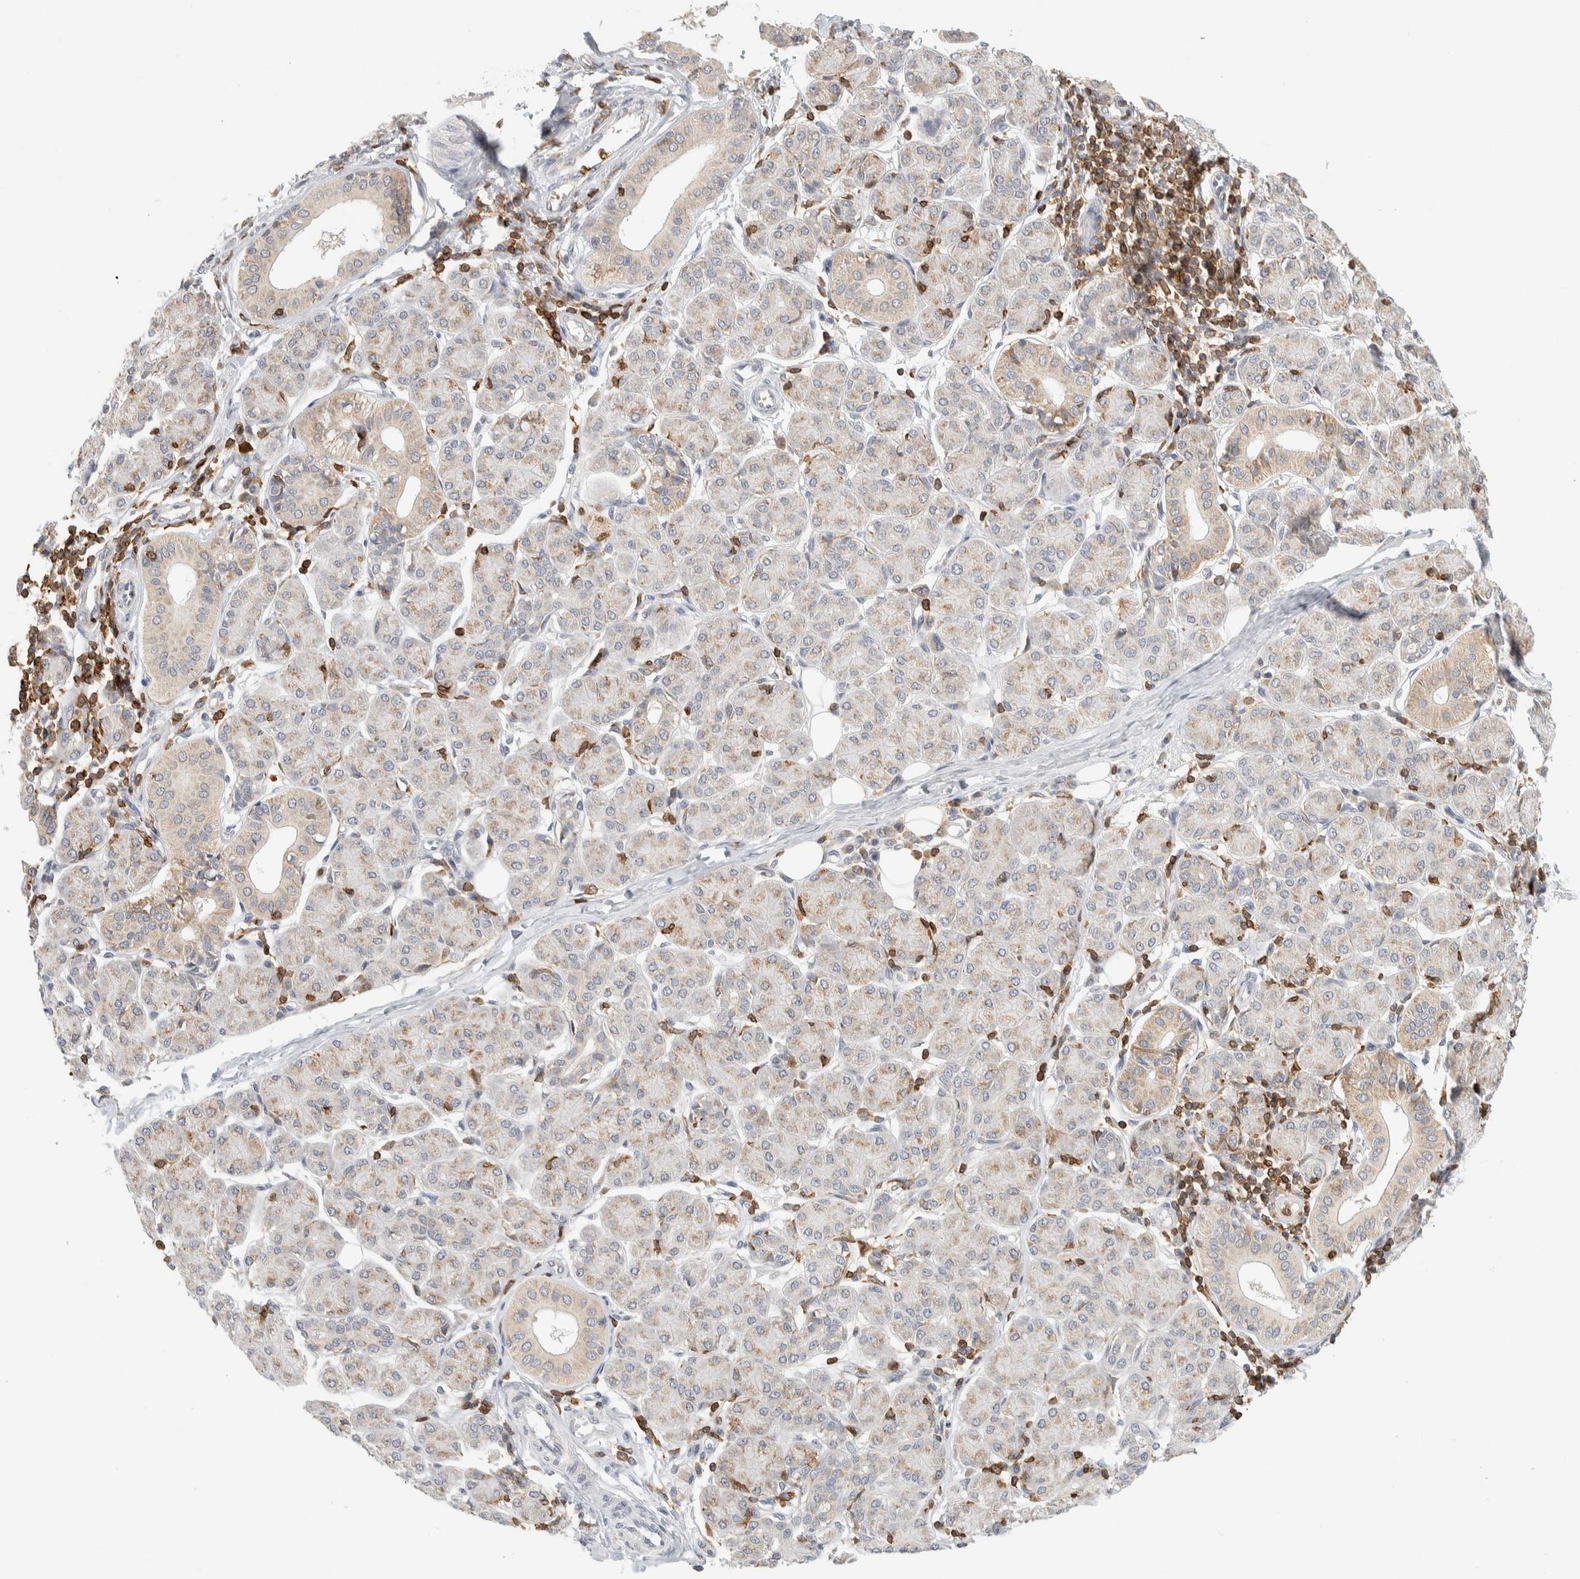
{"staining": {"intensity": "moderate", "quantity": "25%-75%", "location": "cytoplasmic/membranous"}, "tissue": "salivary gland", "cell_type": "Glandular cells", "image_type": "normal", "snomed": [{"axis": "morphology", "description": "Normal tissue, NOS"}, {"axis": "morphology", "description": "Inflammation, NOS"}, {"axis": "topography", "description": "Lymph node"}, {"axis": "topography", "description": "Salivary gland"}], "caption": "IHC image of unremarkable human salivary gland stained for a protein (brown), which exhibits medium levels of moderate cytoplasmic/membranous staining in approximately 25%-75% of glandular cells.", "gene": "RUNDC1", "patient": {"sex": "male", "age": 3}}